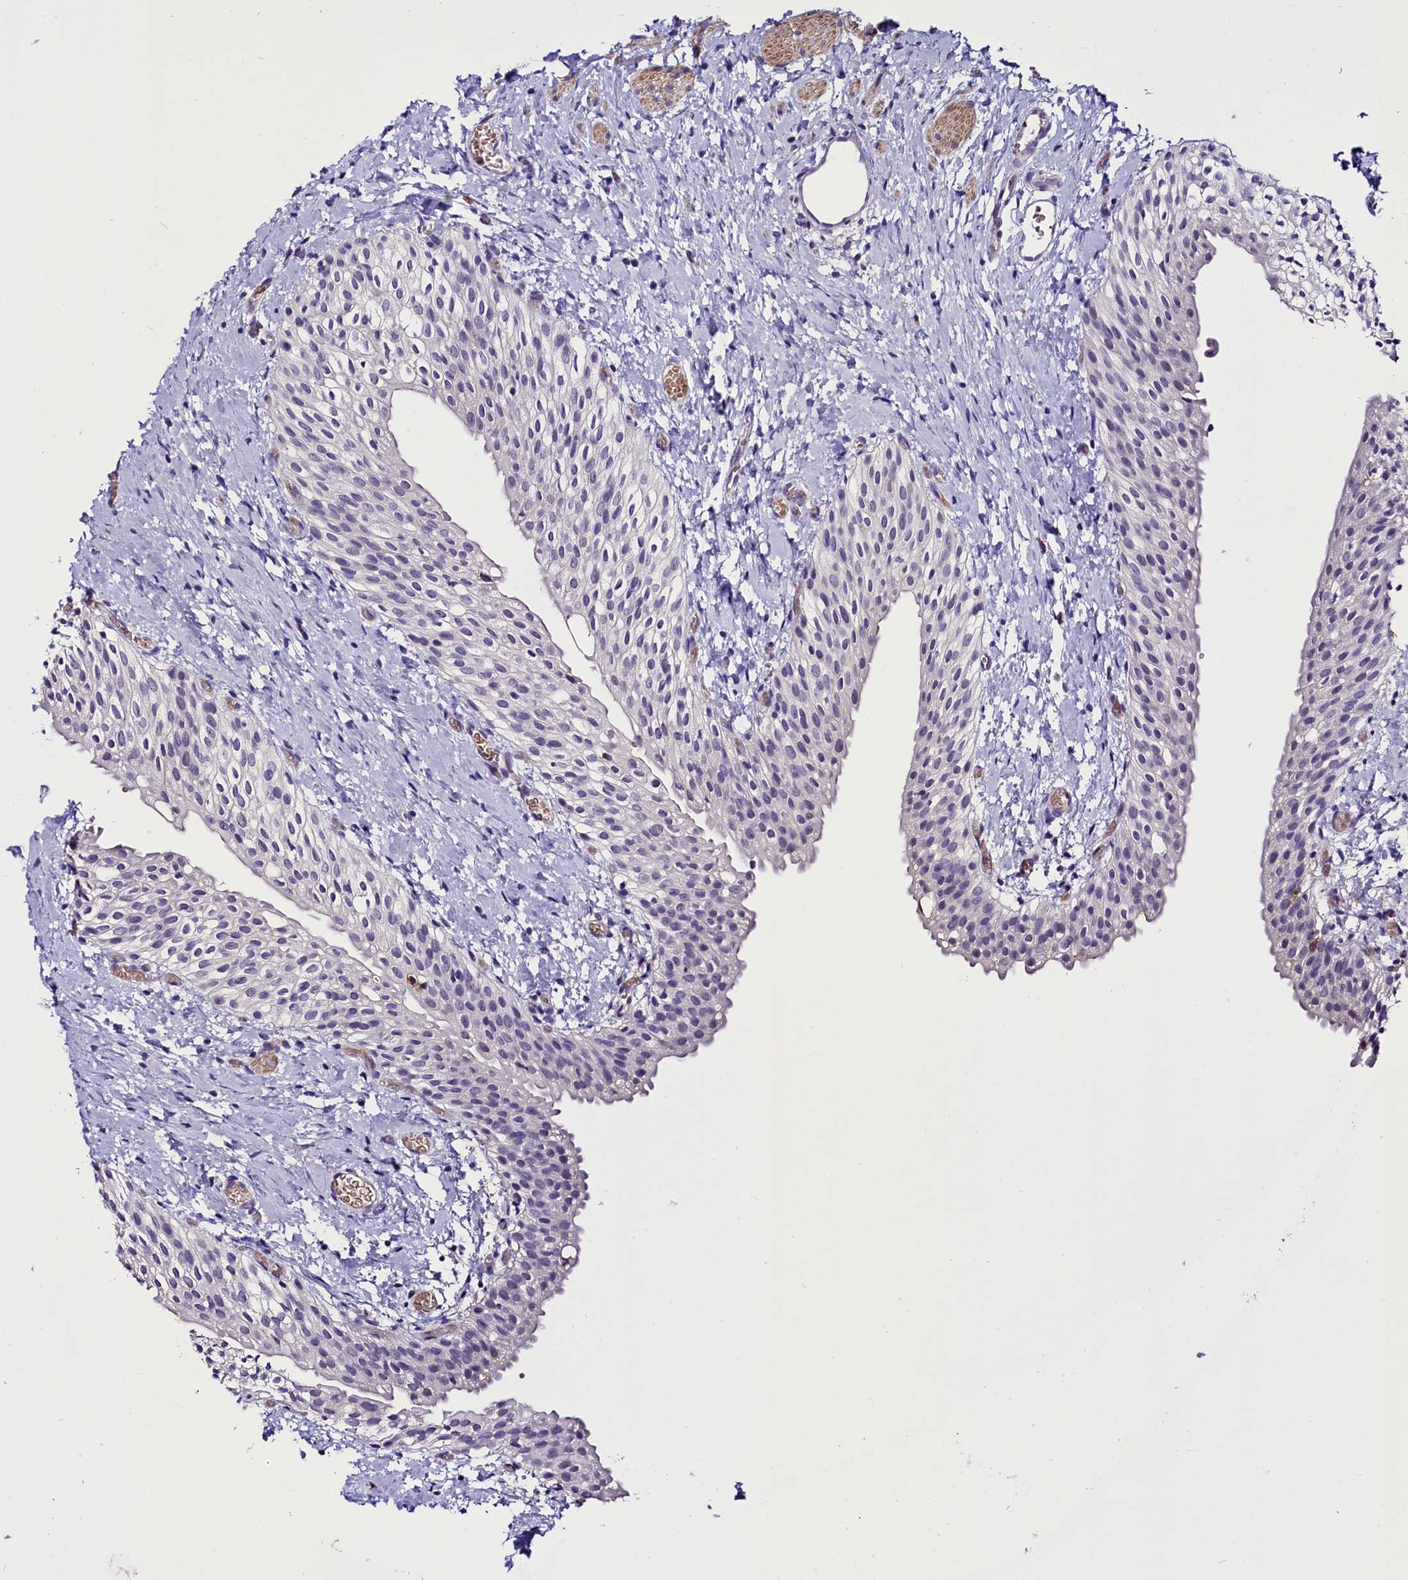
{"staining": {"intensity": "negative", "quantity": "none", "location": "none"}, "tissue": "urinary bladder", "cell_type": "Urothelial cells", "image_type": "normal", "snomed": [{"axis": "morphology", "description": "Normal tissue, NOS"}, {"axis": "topography", "description": "Urinary bladder"}], "caption": "Immunohistochemistry image of normal human urinary bladder stained for a protein (brown), which shows no expression in urothelial cells. (DAB (3,3'-diaminobenzidine) immunohistochemistry visualized using brightfield microscopy, high magnification).", "gene": "MEX3B", "patient": {"sex": "male", "age": 1}}